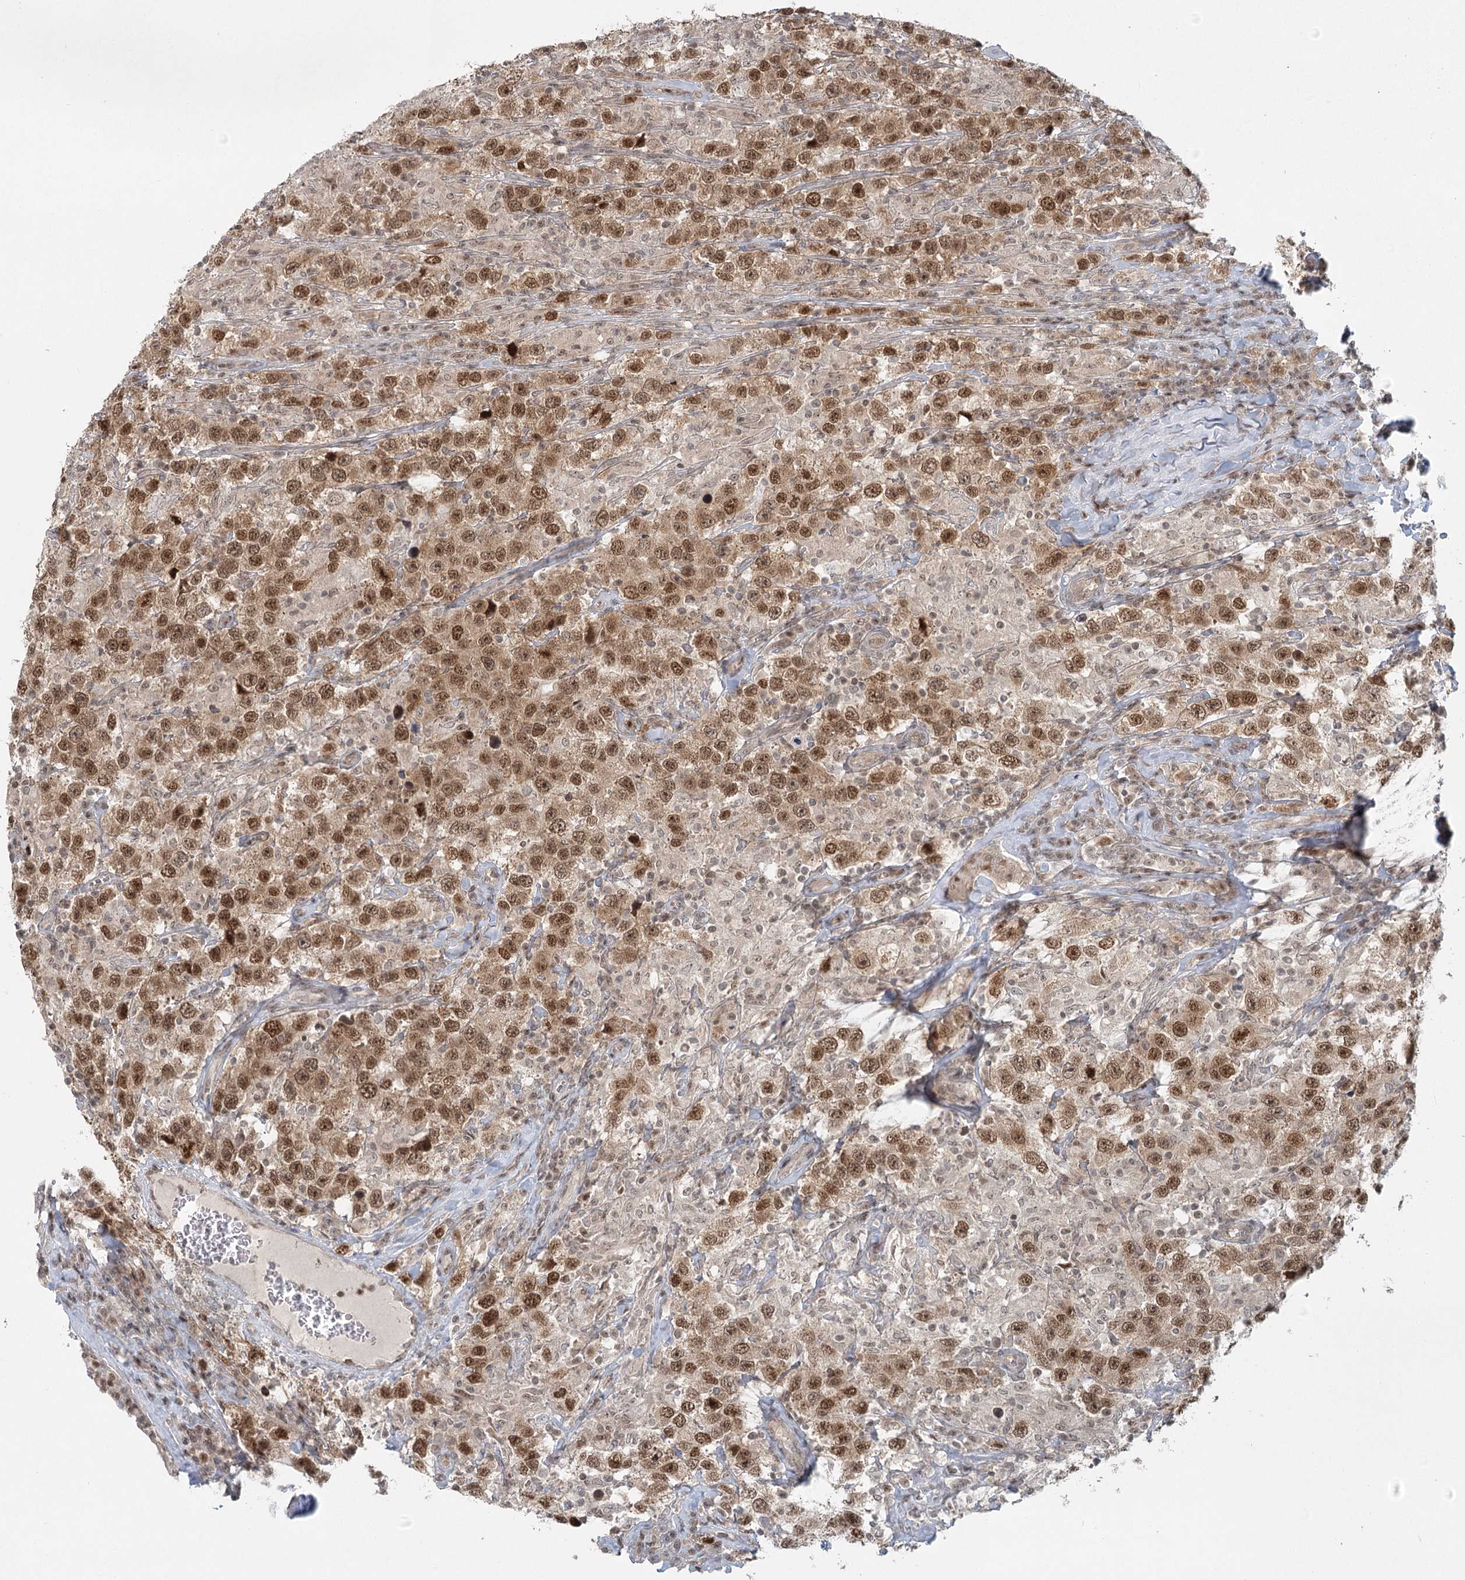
{"staining": {"intensity": "moderate", "quantity": ">75%", "location": "nuclear"}, "tissue": "testis cancer", "cell_type": "Tumor cells", "image_type": "cancer", "snomed": [{"axis": "morphology", "description": "Seminoma, NOS"}, {"axis": "topography", "description": "Testis"}], "caption": "Testis cancer (seminoma) was stained to show a protein in brown. There is medium levels of moderate nuclear positivity in approximately >75% of tumor cells. The staining was performed using DAB, with brown indicating positive protein expression. Nuclei are stained blue with hematoxylin.", "gene": "R3HCC1L", "patient": {"sex": "male", "age": 41}}